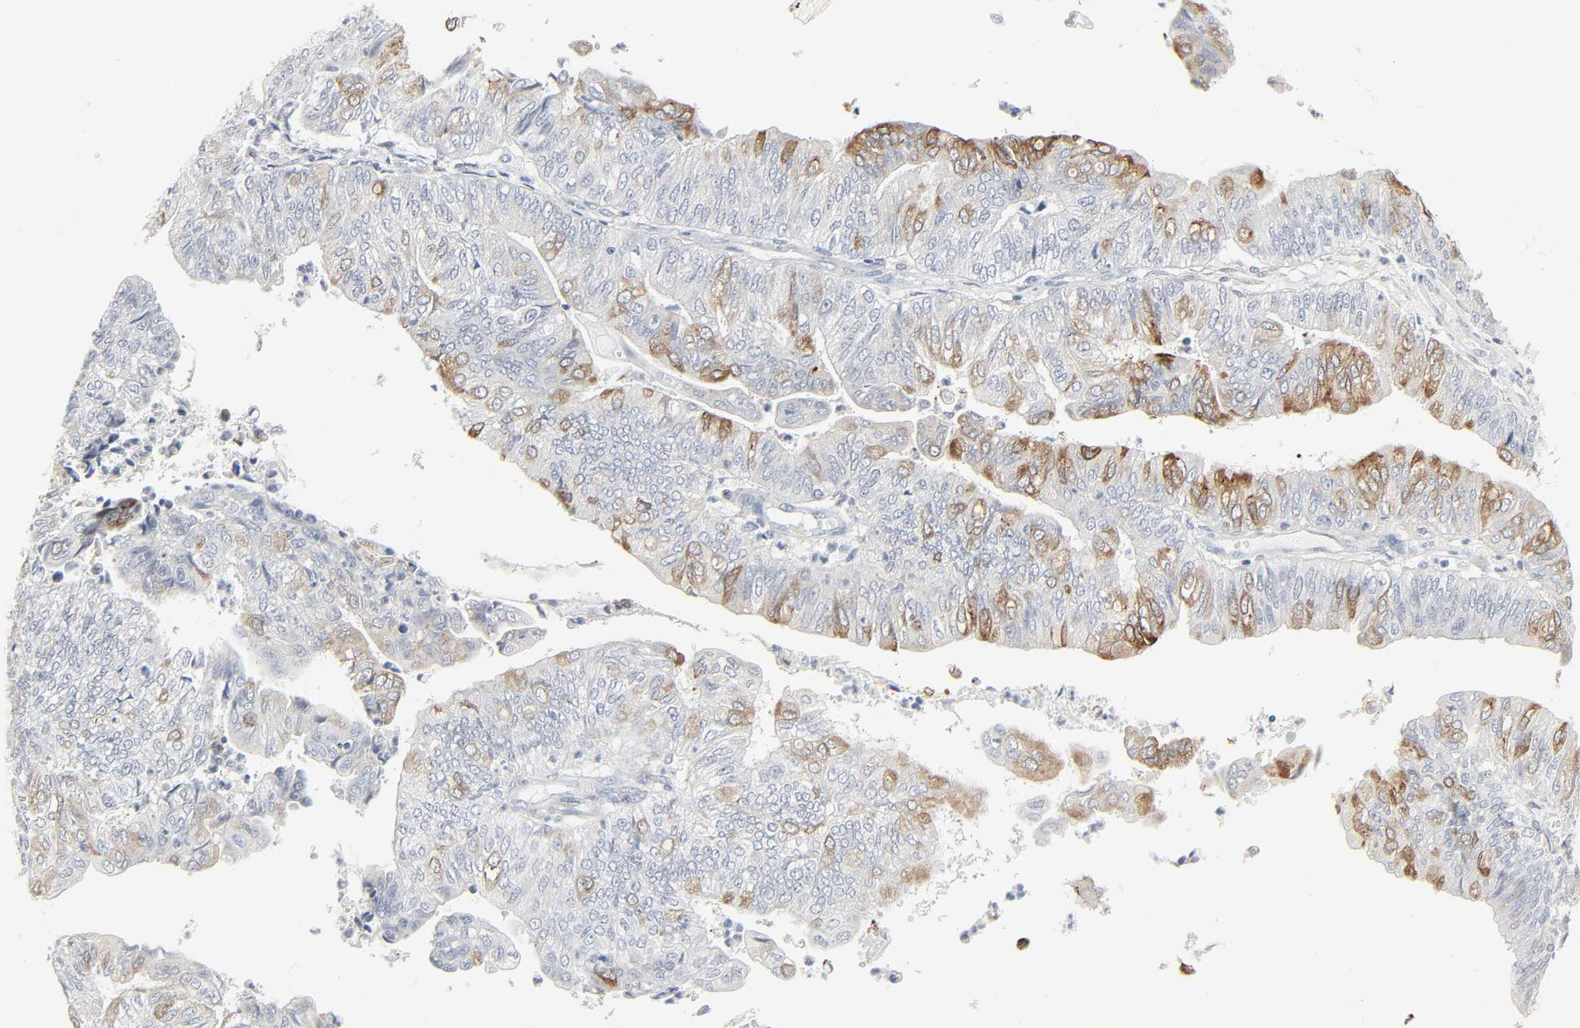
{"staining": {"intensity": "moderate", "quantity": "<25%", "location": "cytoplasmic/membranous"}, "tissue": "endometrial cancer", "cell_type": "Tumor cells", "image_type": "cancer", "snomed": [{"axis": "morphology", "description": "Adenocarcinoma, NOS"}, {"axis": "topography", "description": "Endometrium"}], "caption": "The immunohistochemical stain labels moderate cytoplasmic/membranous expression in tumor cells of endometrial adenocarcinoma tissue.", "gene": "ZBTB16", "patient": {"sex": "female", "age": 59}}